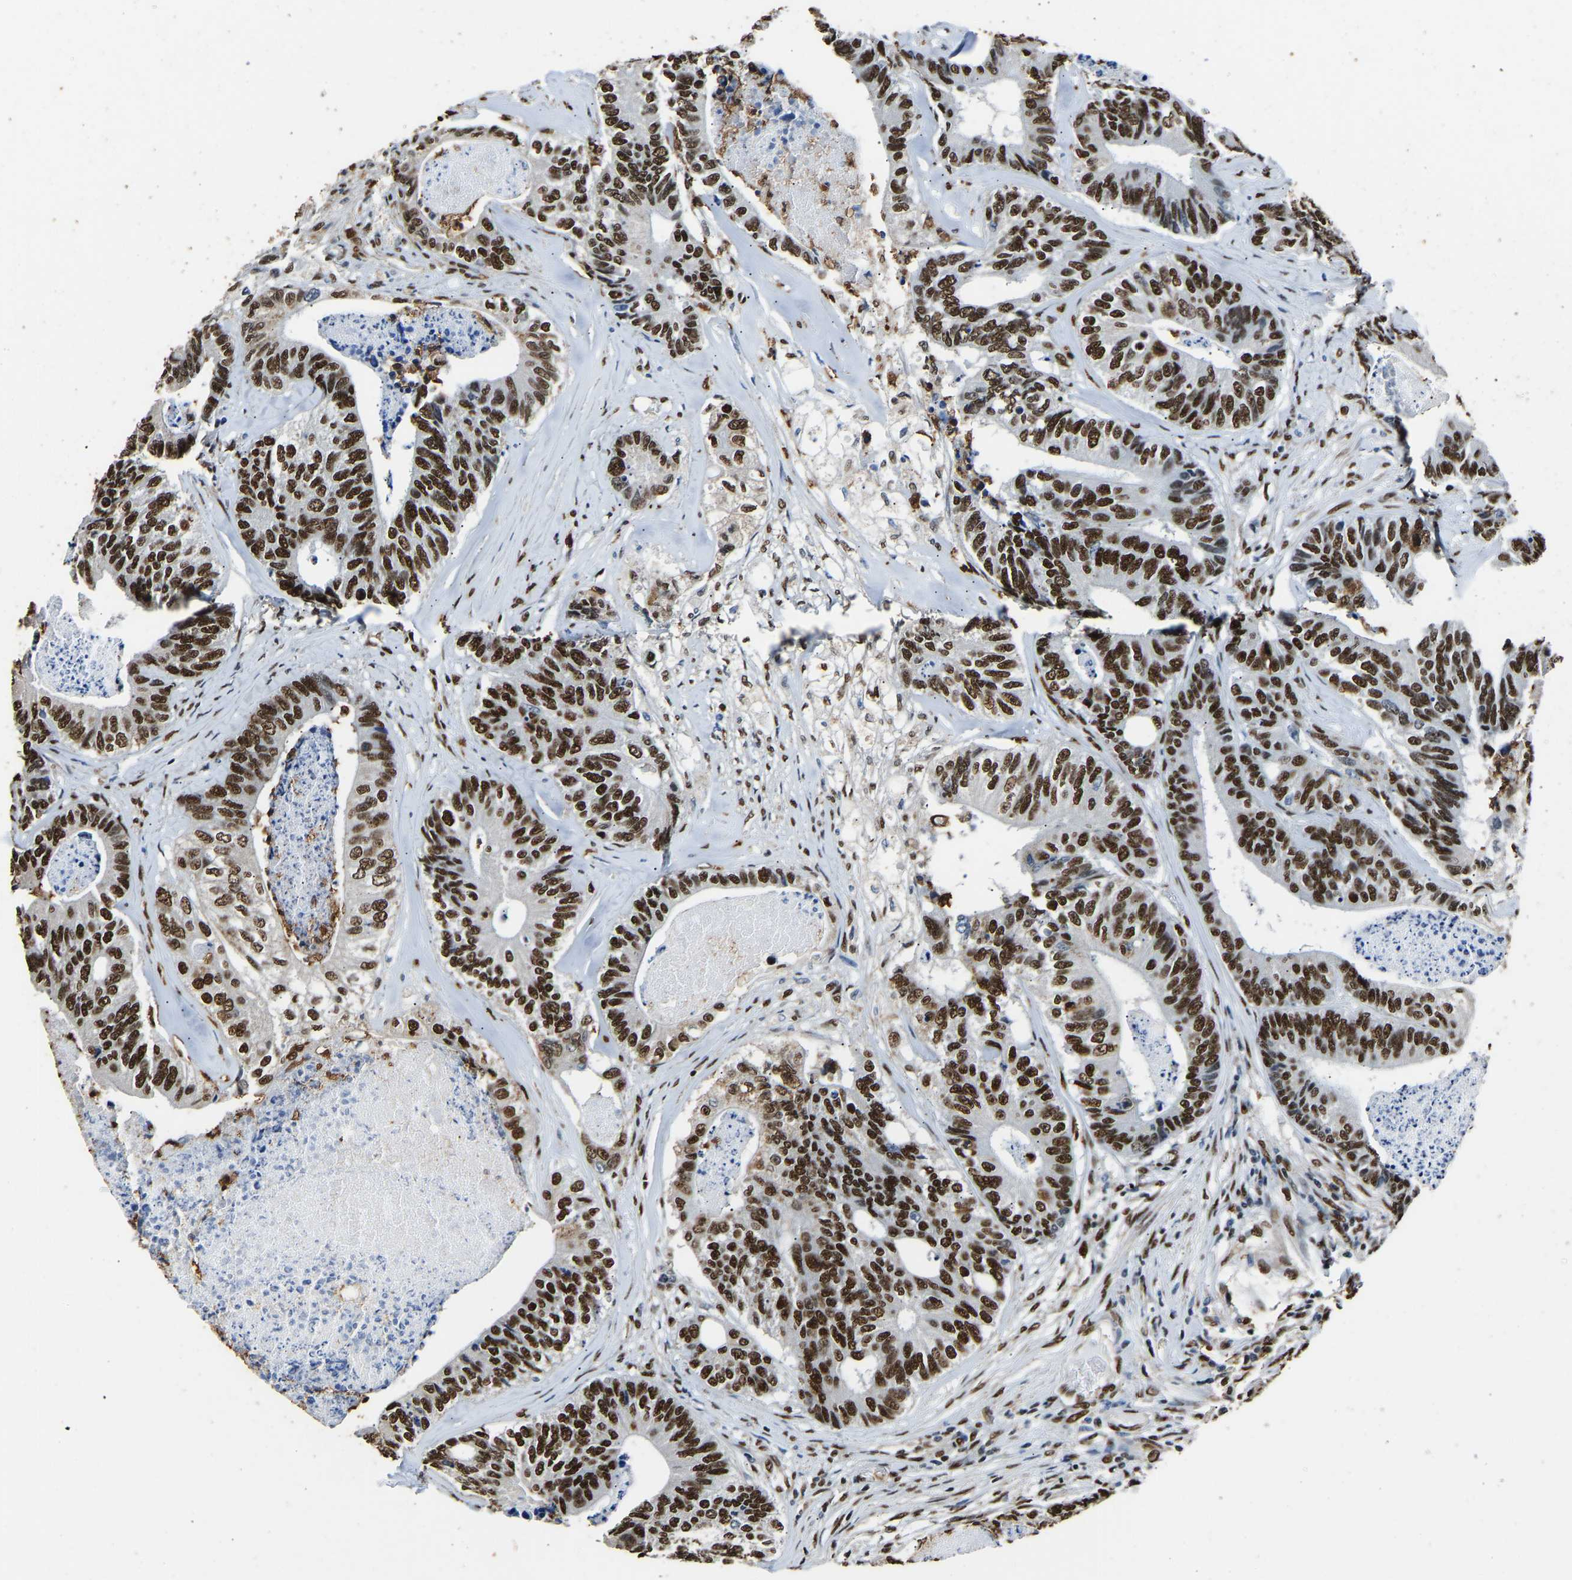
{"staining": {"intensity": "strong", "quantity": ">75%", "location": "nuclear"}, "tissue": "colorectal cancer", "cell_type": "Tumor cells", "image_type": "cancer", "snomed": [{"axis": "morphology", "description": "Adenocarcinoma, NOS"}, {"axis": "topography", "description": "Colon"}], "caption": "Immunohistochemical staining of colorectal cancer (adenocarcinoma) demonstrates strong nuclear protein expression in approximately >75% of tumor cells.", "gene": "SAFB", "patient": {"sex": "female", "age": 67}}